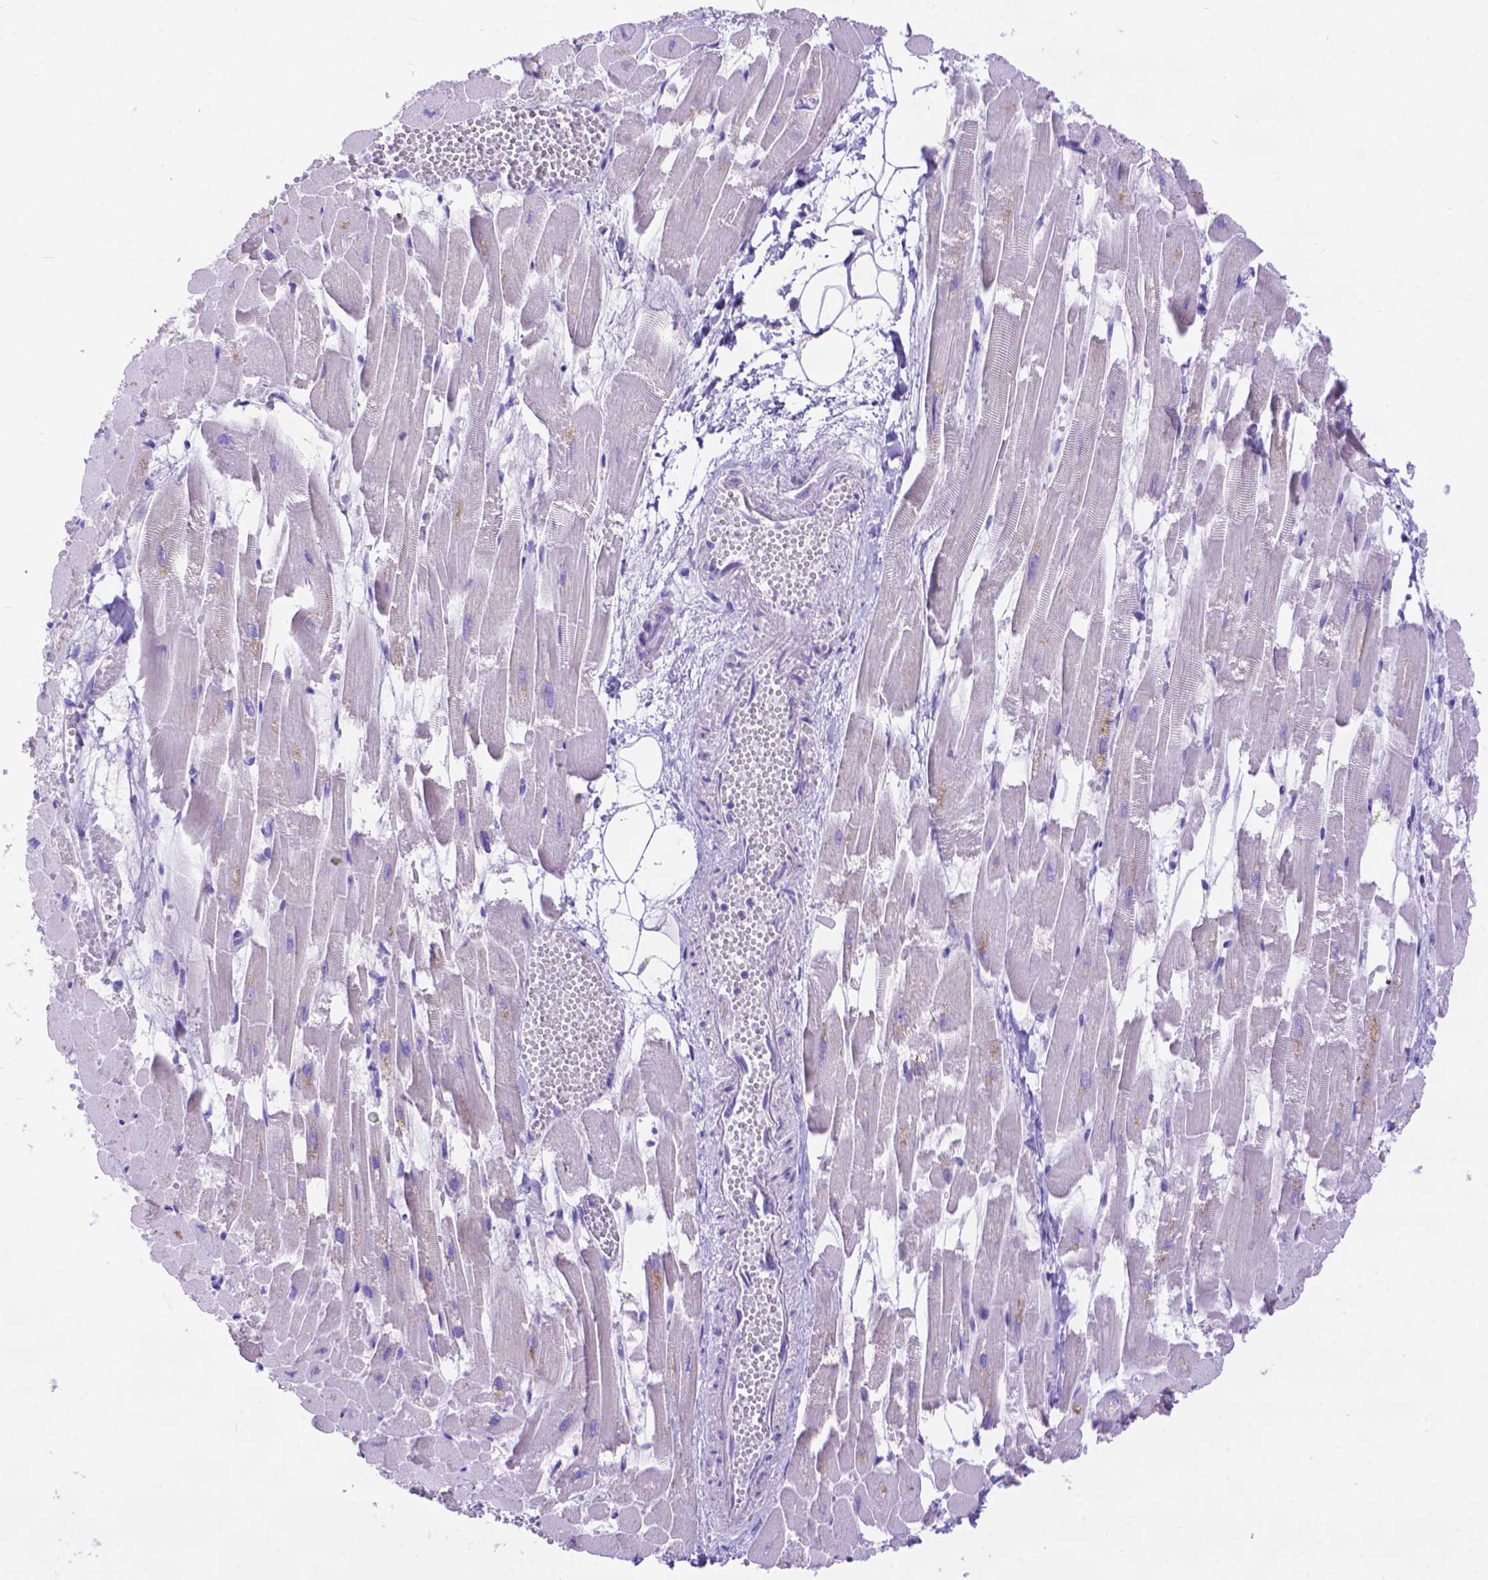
{"staining": {"intensity": "negative", "quantity": "none", "location": "none"}, "tissue": "heart muscle", "cell_type": "Cardiomyocytes", "image_type": "normal", "snomed": [{"axis": "morphology", "description": "Normal tissue, NOS"}, {"axis": "topography", "description": "Heart"}], "caption": "Histopathology image shows no significant protein staining in cardiomyocytes of benign heart muscle.", "gene": "DHRS2", "patient": {"sex": "female", "age": 52}}